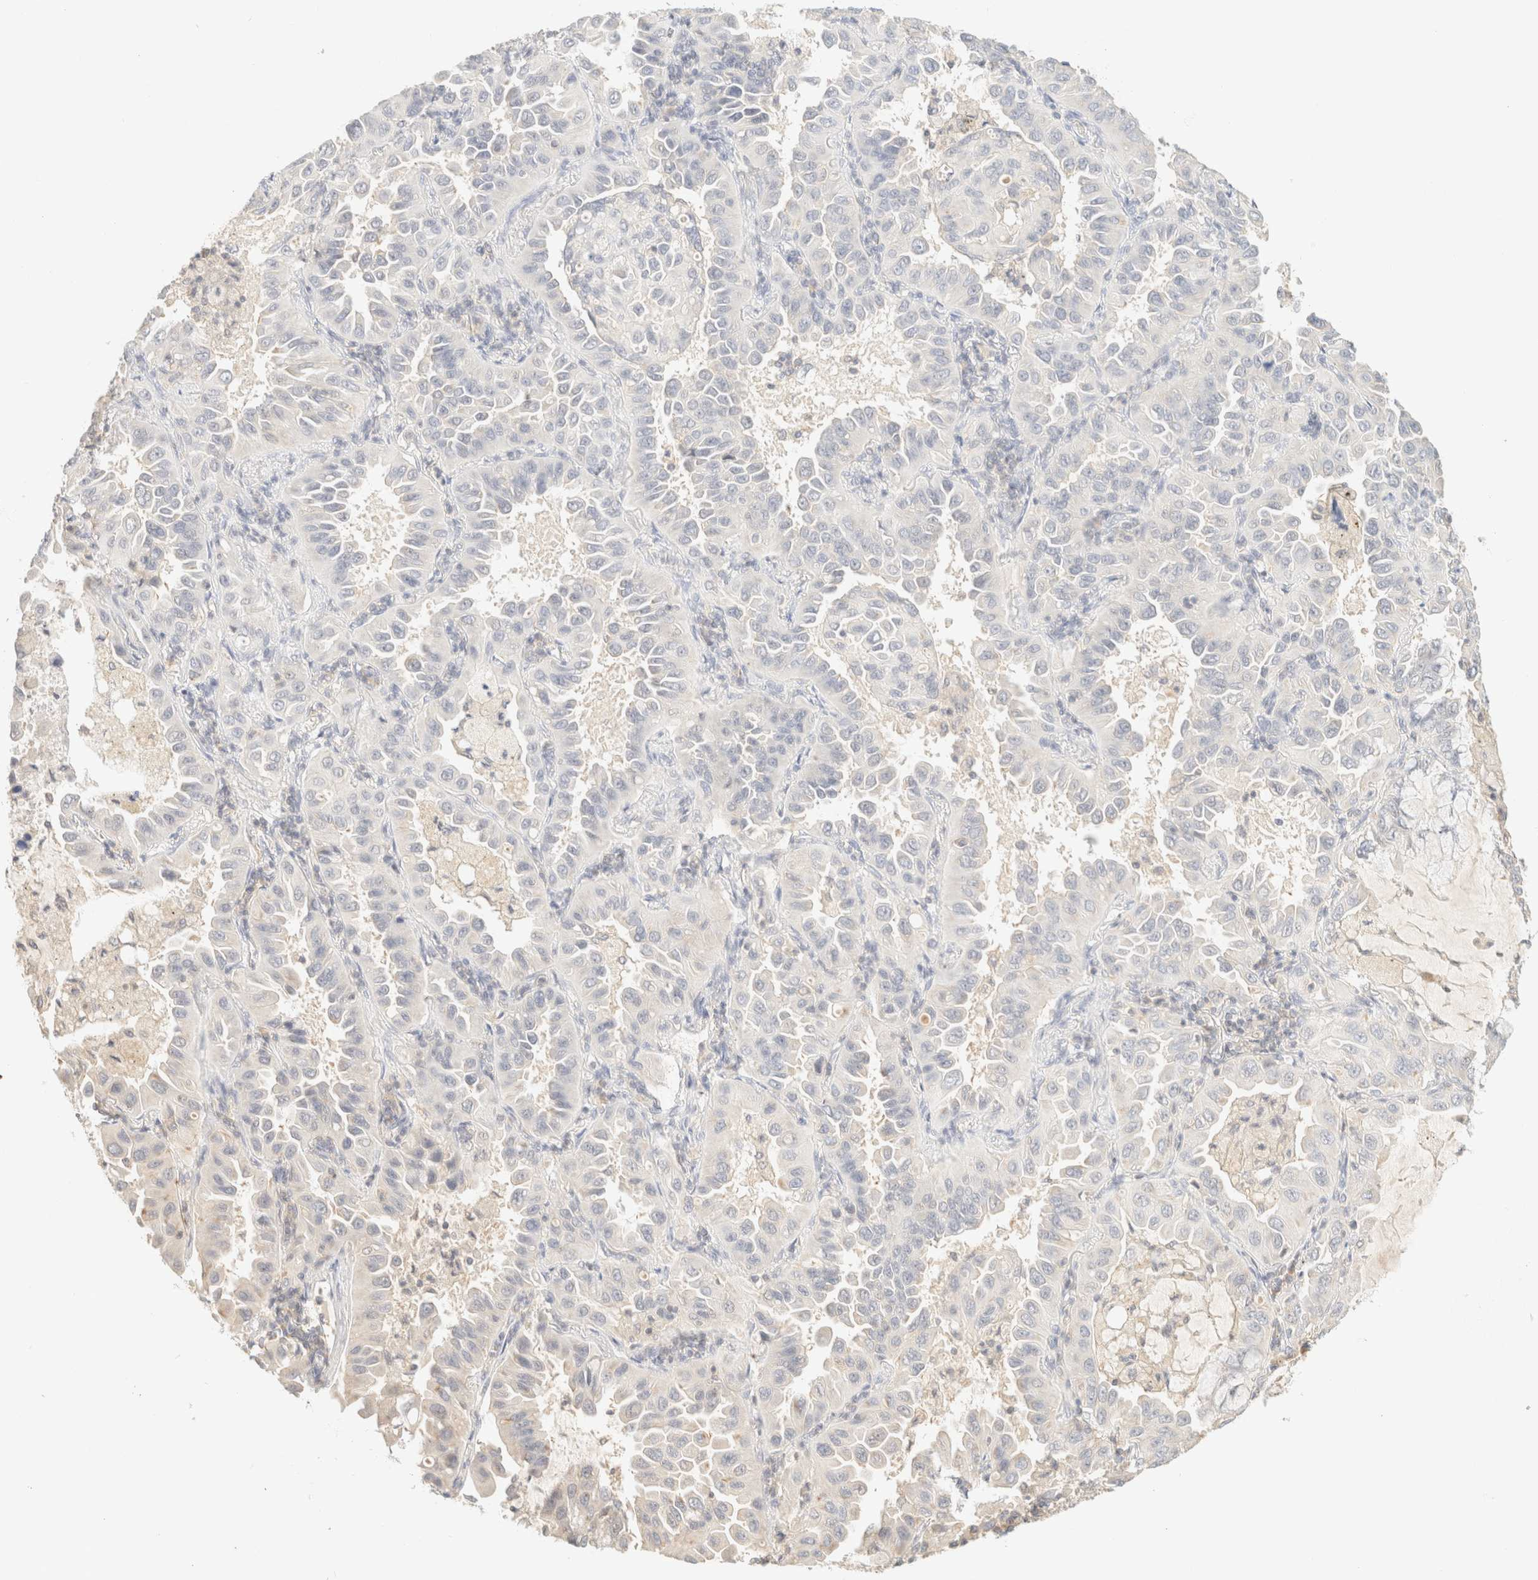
{"staining": {"intensity": "negative", "quantity": "none", "location": "none"}, "tissue": "lung cancer", "cell_type": "Tumor cells", "image_type": "cancer", "snomed": [{"axis": "morphology", "description": "Adenocarcinoma, NOS"}, {"axis": "topography", "description": "Lung"}], "caption": "Micrograph shows no significant protein staining in tumor cells of lung cancer. (DAB (3,3'-diaminobenzidine) IHC visualized using brightfield microscopy, high magnification).", "gene": "TIMD4", "patient": {"sex": "male", "age": 64}}